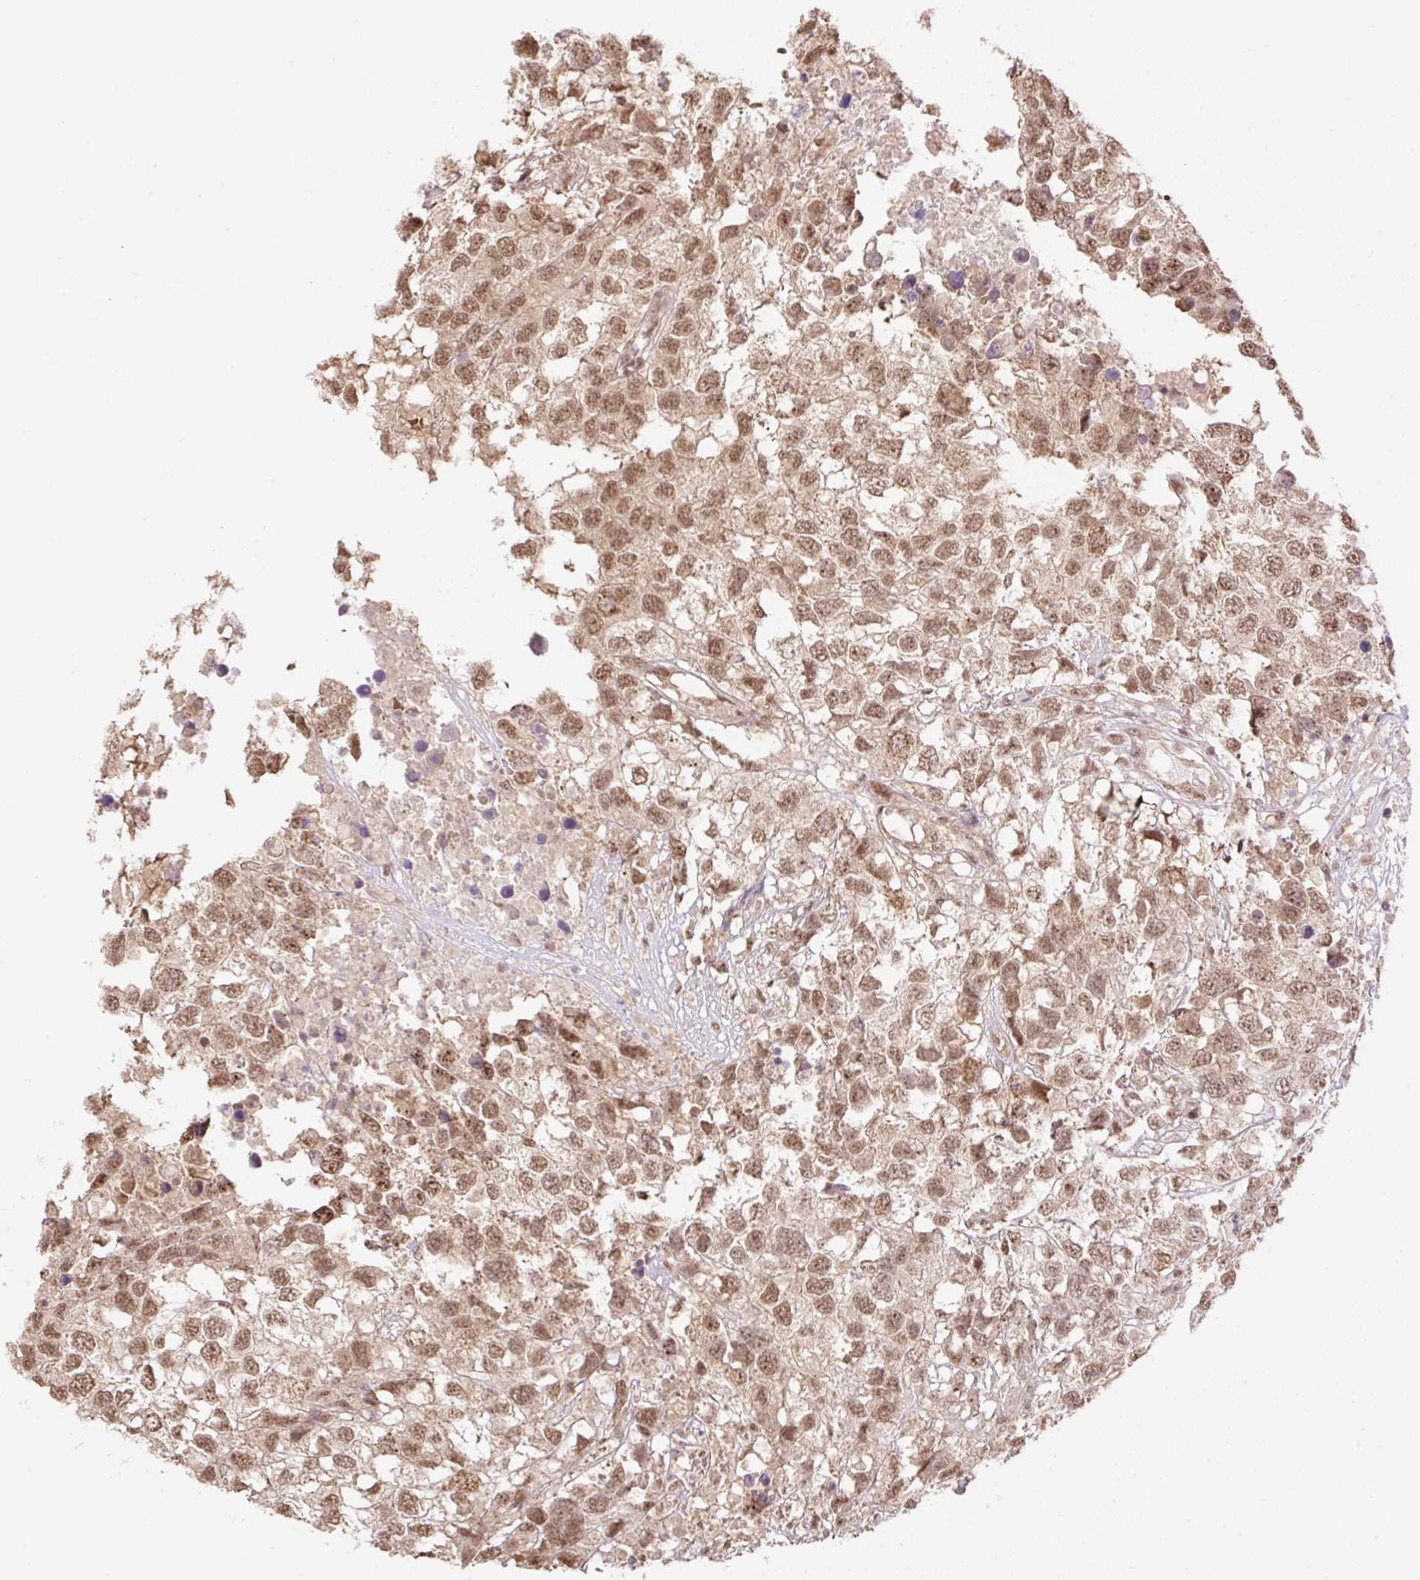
{"staining": {"intensity": "moderate", "quantity": ">75%", "location": "nuclear"}, "tissue": "testis cancer", "cell_type": "Tumor cells", "image_type": "cancer", "snomed": [{"axis": "morphology", "description": "Carcinoma, Embryonal, NOS"}, {"axis": "topography", "description": "Testis"}], "caption": "This is an image of immunohistochemistry staining of testis cancer (embryonal carcinoma), which shows moderate positivity in the nuclear of tumor cells.", "gene": "VPS25", "patient": {"sex": "male", "age": 83}}